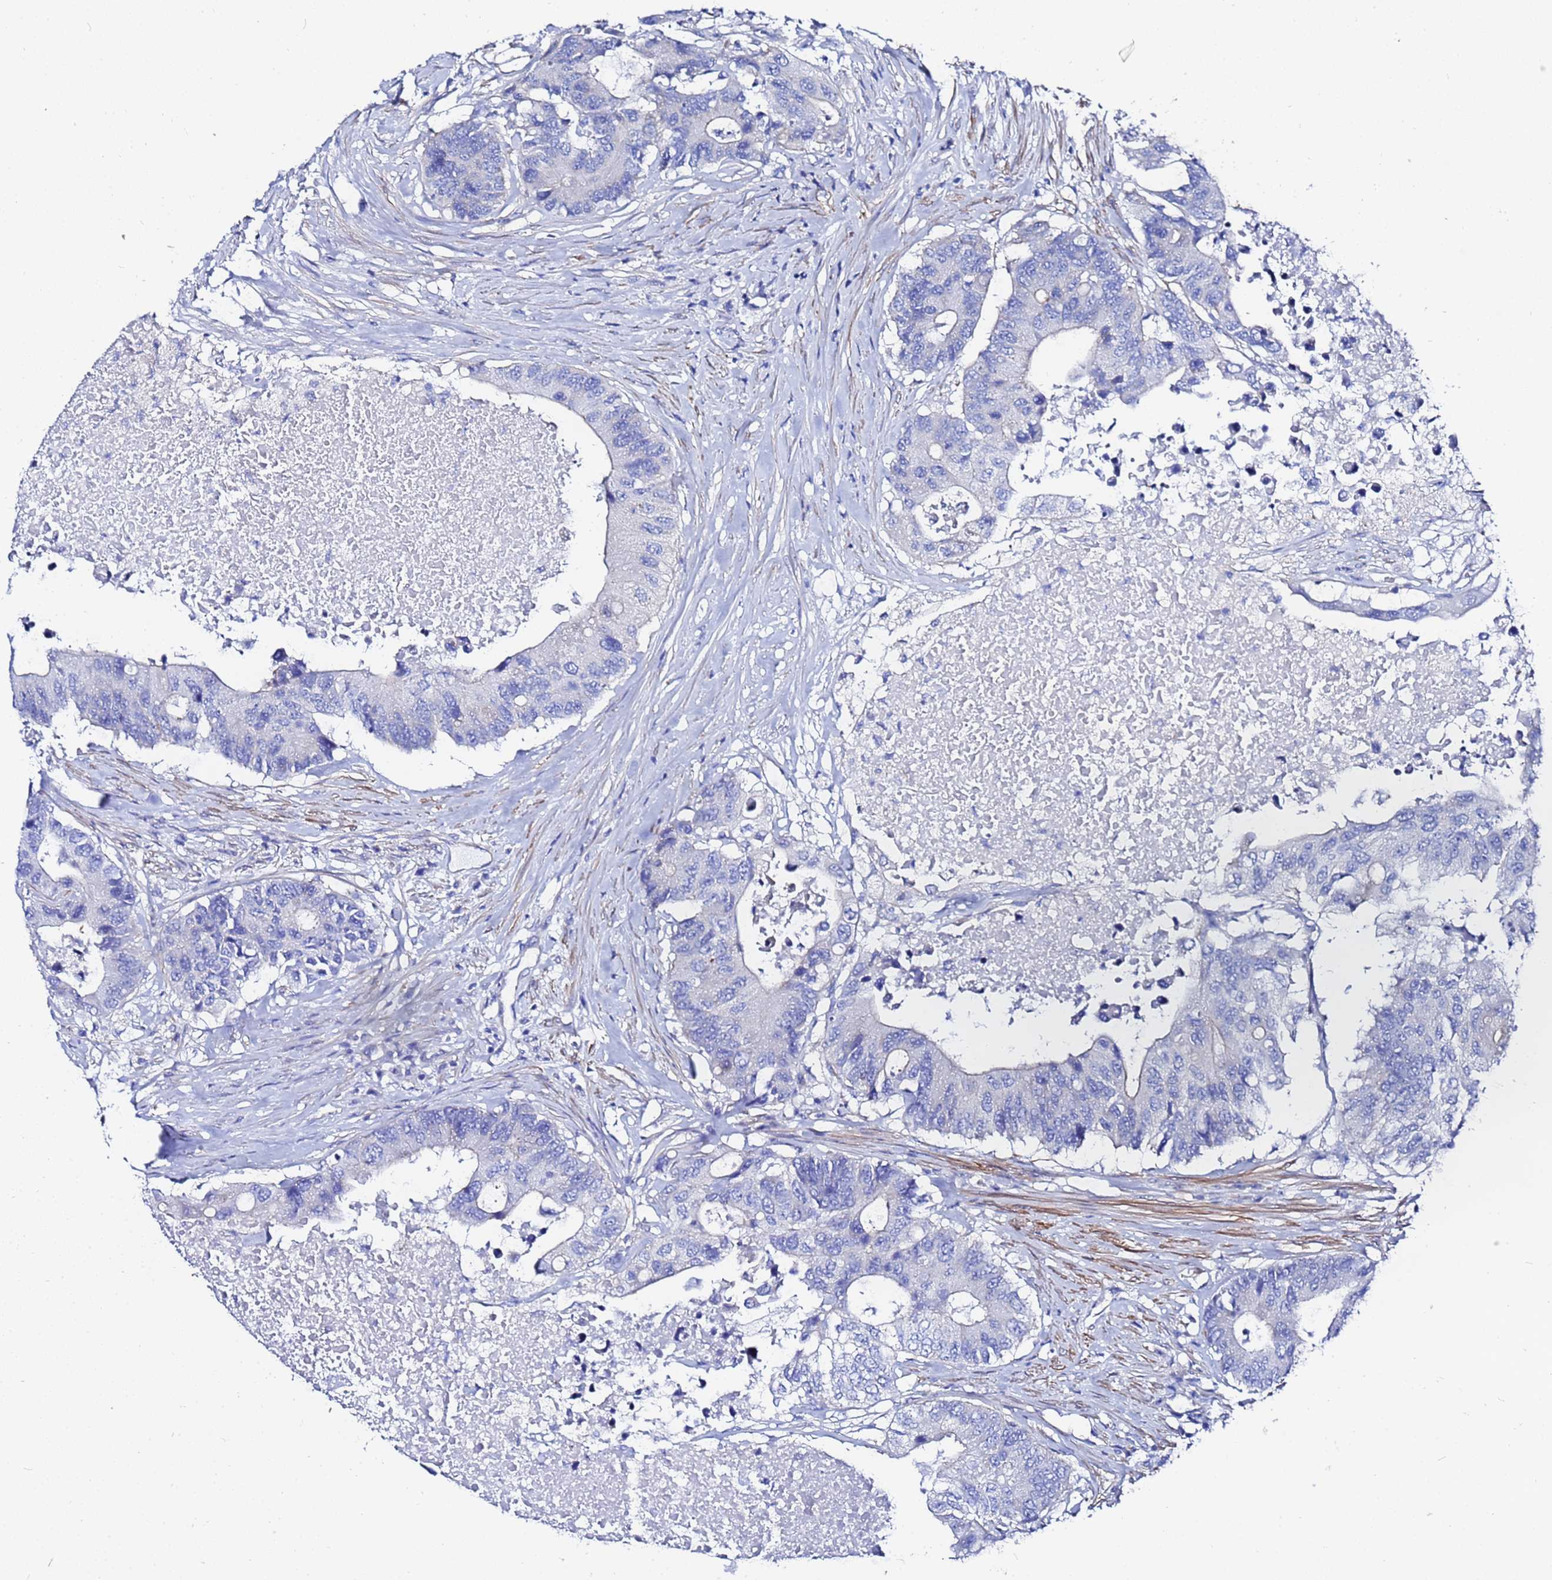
{"staining": {"intensity": "negative", "quantity": "none", "location": "none"}, "tissue": "colorectal cancer", "cell_type": "Tumor cells", "image_type": "cancer", "snomed": [{"axis": "morphology", "description": "Adenocarcinoma, NOS"}, {"axis": "topography", "description": "Colon"}], "caption": "Colorectal cancer stained for a protein using immunohistochemistry (IHC) shows no positivity tumor cells.", "gene": "RAB39B", "patient": {"sex": "male", "age": 71}}